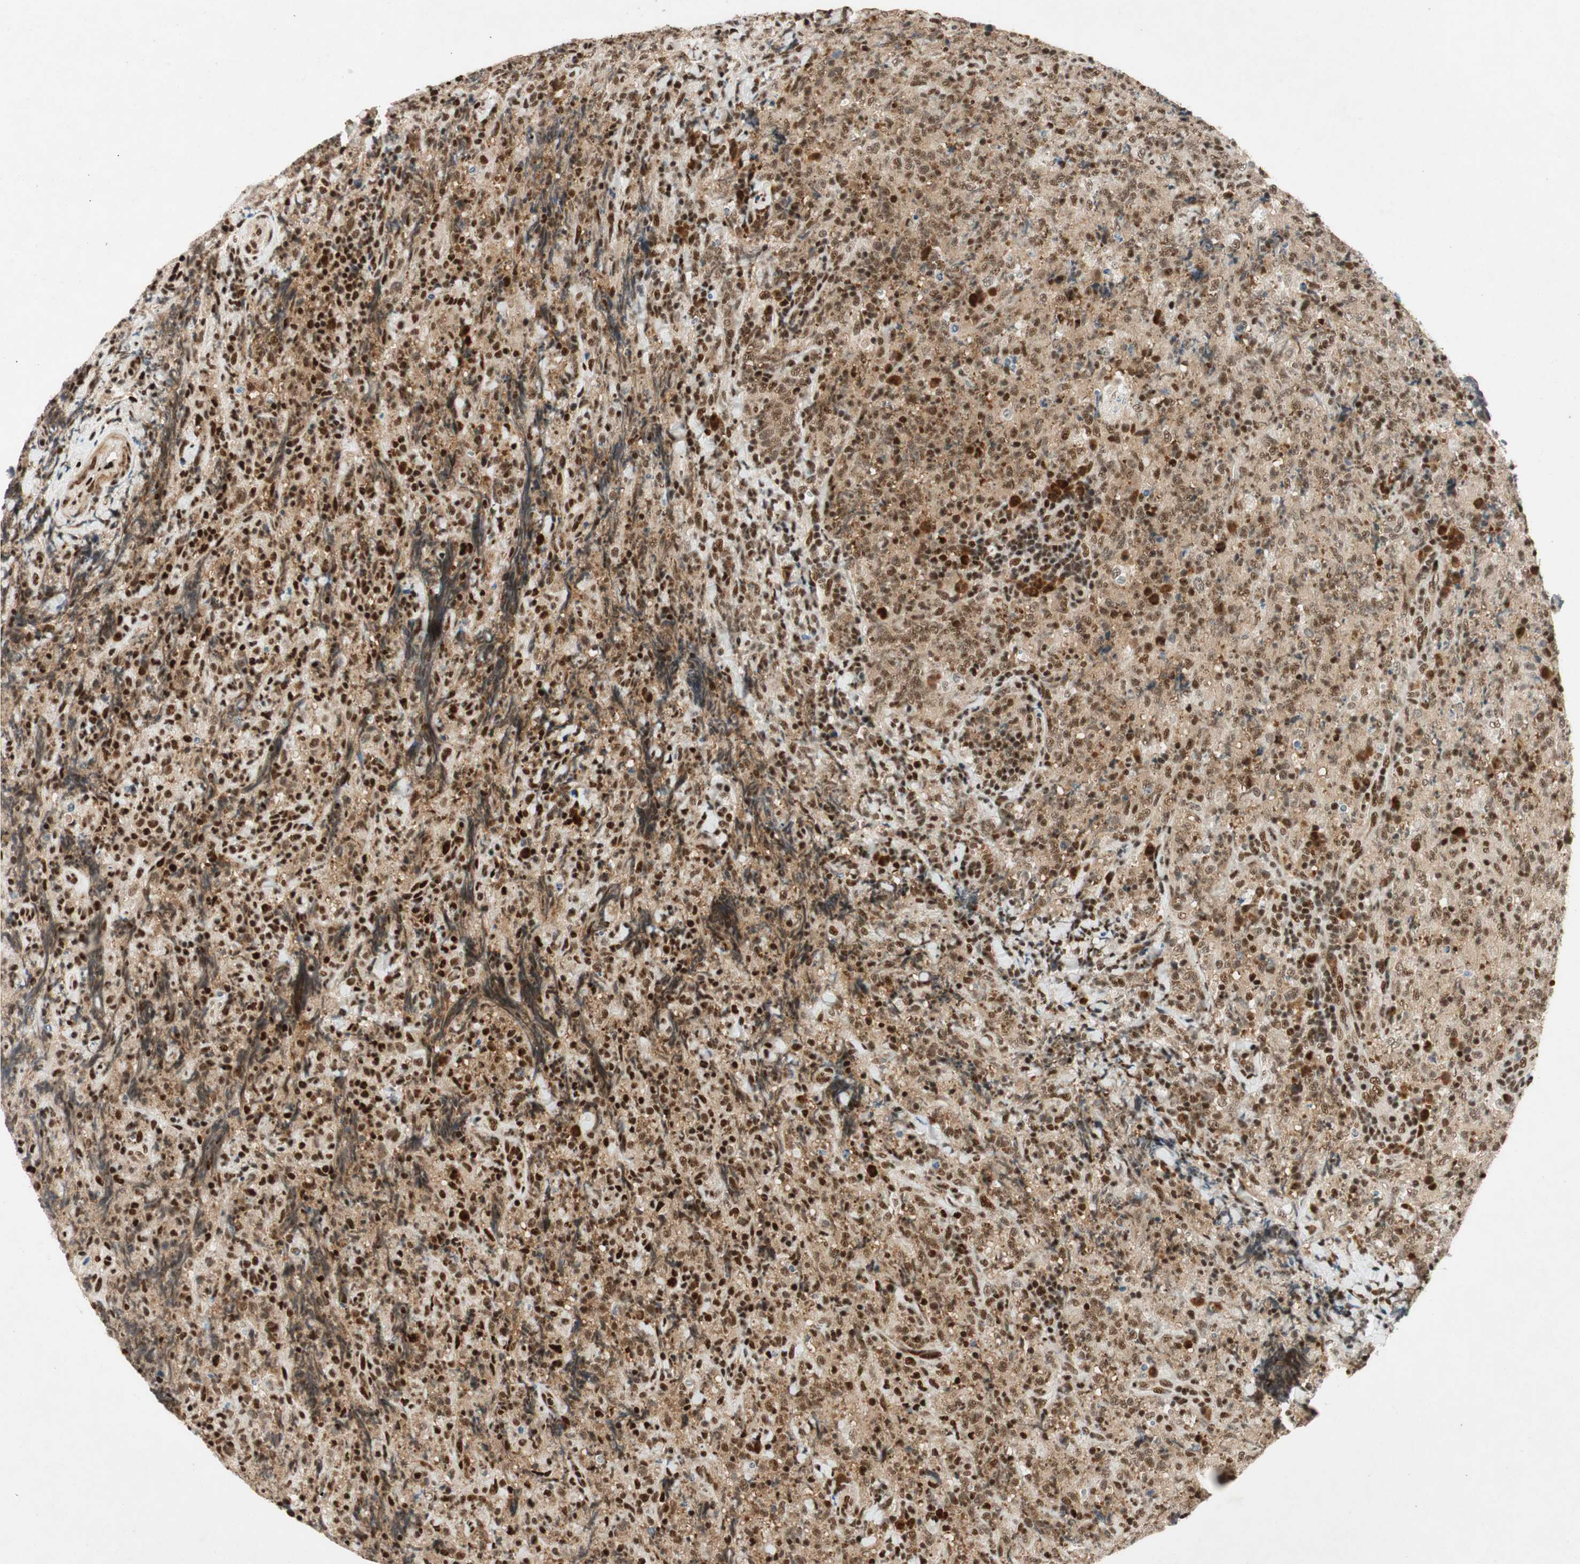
{"staining": {"intensity": "moderate", "quantity": ">75%", "location": "nuclear"}, "tissue": "lymphoma", "cell_type": "Tumor cells", "image_type": "cancer", "snomed": [{"axis": "morphology", "description": "Malignant lymphoma, non-Hodgkin's type, High grade"}, {"axis": "topography", "description": "Tonsil"}], "caption": "Moderate nuclear staining is identified in about >75% of tumor cells in lymphoma. (brown staining indicates protein expression, while blue staining denotes nuclei).", "gene": "NCBP3", "patient": {"sex": "female", "age": 36}}